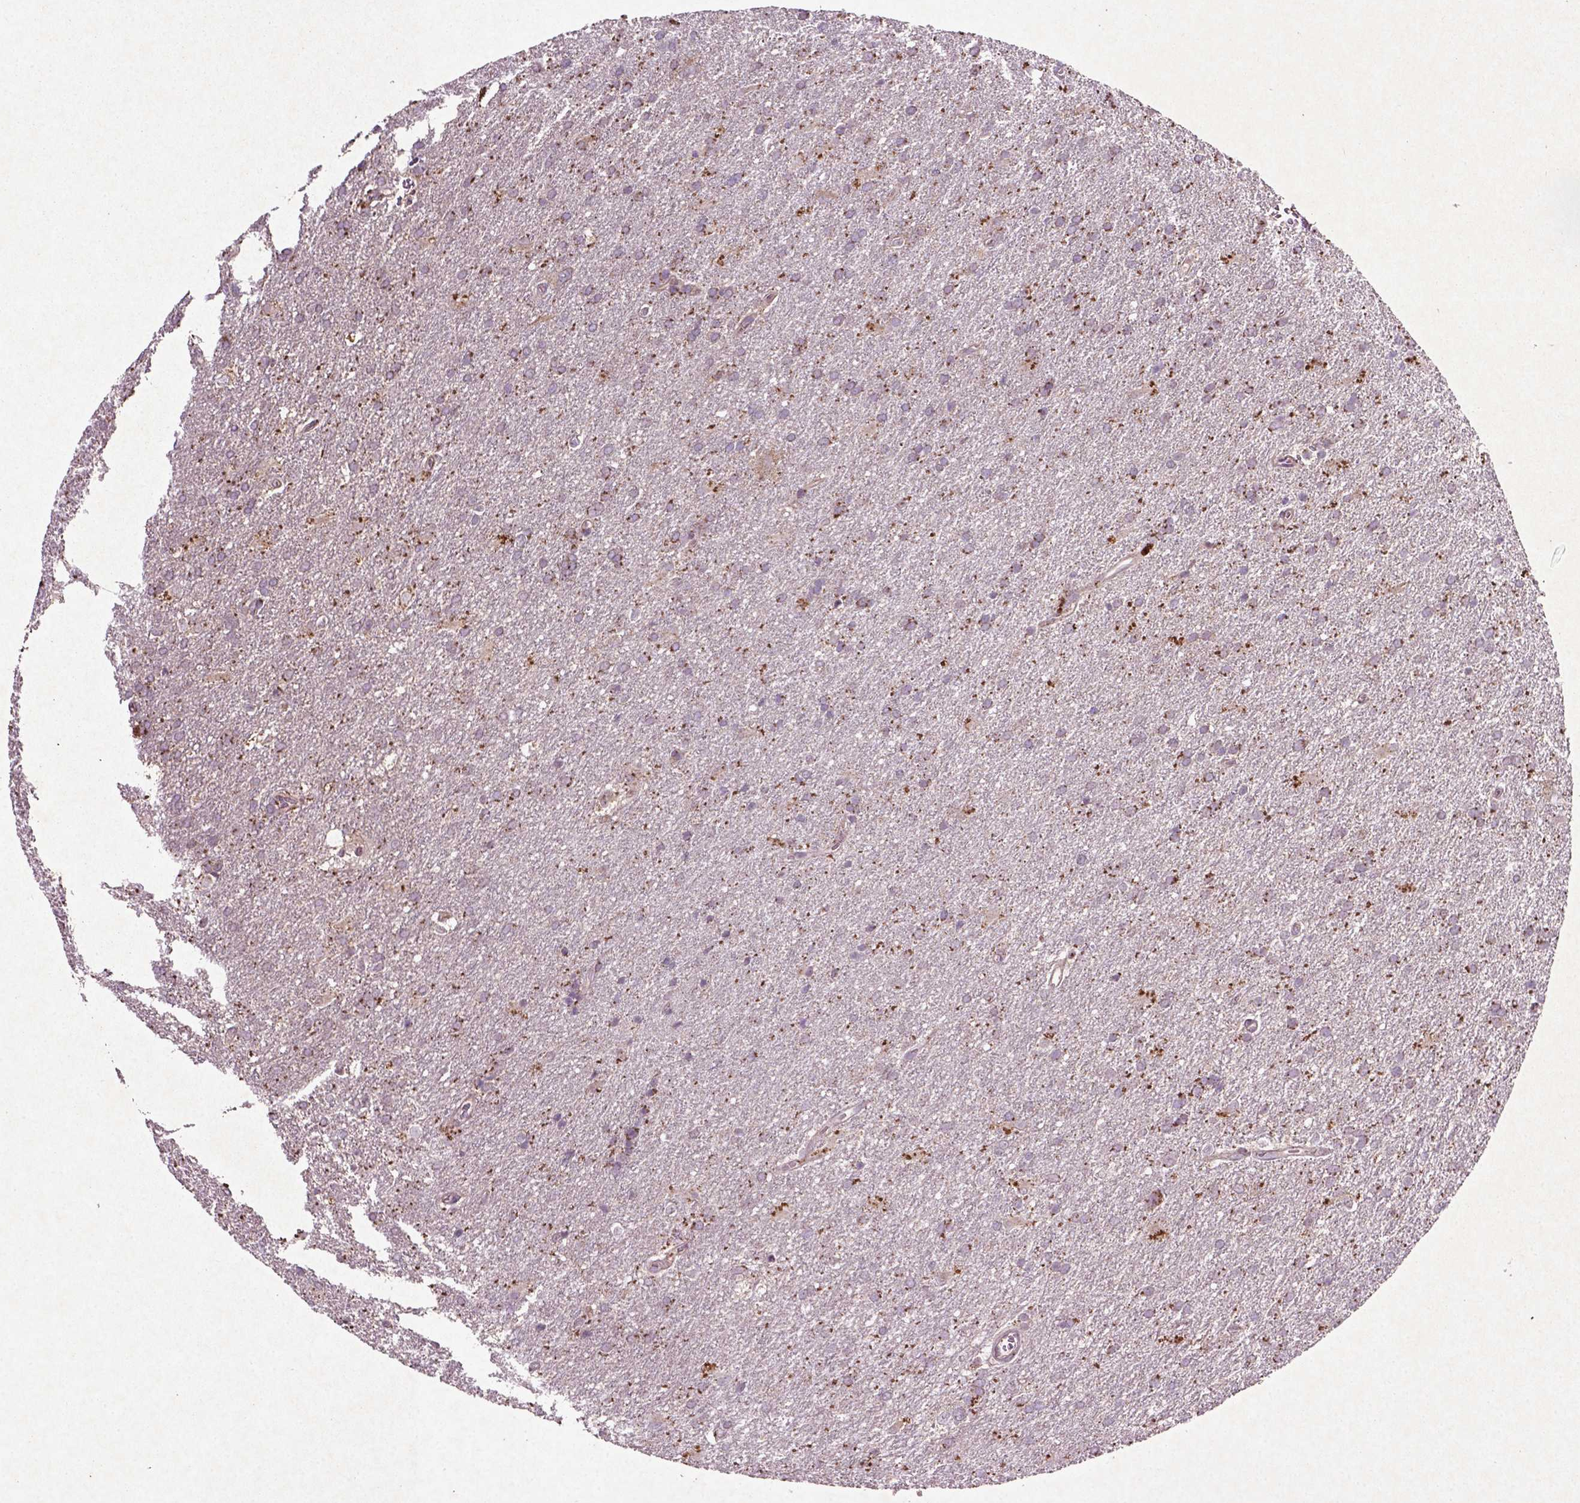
{"staining": {"intensity": "moderate", "quantity": "25%-75%", "location": "cytoplasmic/membranous"}, "tissue": "glioma", "cell_type": "Tumor cells", "image_type": "cancer", "snomed": [{"axis": "morphology", "description": "Glioma, malignant, Low grade"}, {"axis": "topography", "description": "Brain"}], "caption": "Immunohistochemistry (IHC) of low-grade glioma (malignant) reveals medium levels of moderate cytoplasmic/membranous positivity in approximately 25%-75% of tumor cells. Immunohistochemistry (IHC) stains the protein in brown and the nuclei are stained blue.", "gene": "MTOR", "patient": {"sex": "male", "age": 66}}